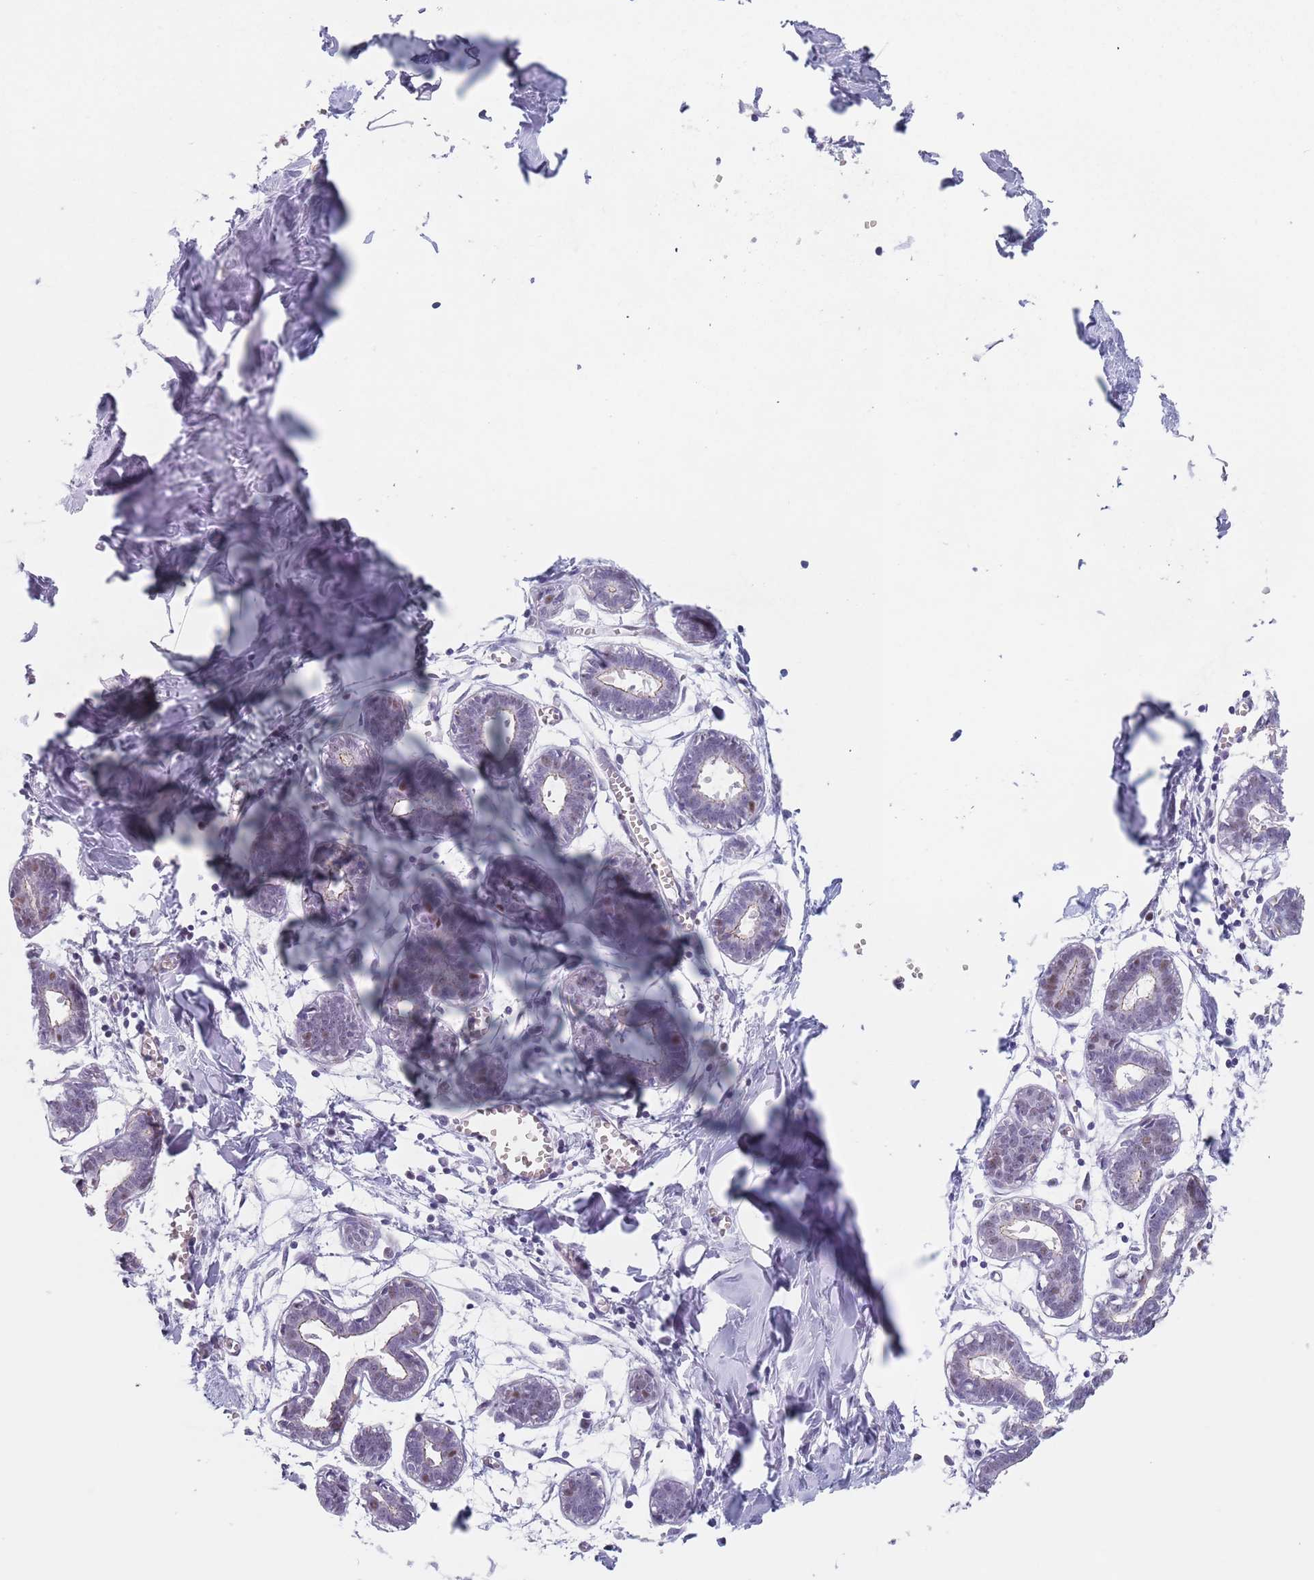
{"staining": {"intensity": "negative", "quantity": "none", "location": "none"}, "tissue": "breast", "cell_type": "Adipocytes", "image_type": "normal", "snomed": [{"axis": "morphology", "description": "Normal tissue, NOS"}, {"axis": "topography", "description": "Breast"}], "caption": "The photomicrograph exhibits no significant expression in adipocytes of breast. Brightfield microscopy of immunohistochemistry (IHC) stained with DAB (brown) and hematoxylin (blue), captured at high magnification.", "gene": "OR5A2", "patient": {"sex": "female", "age": 27}}